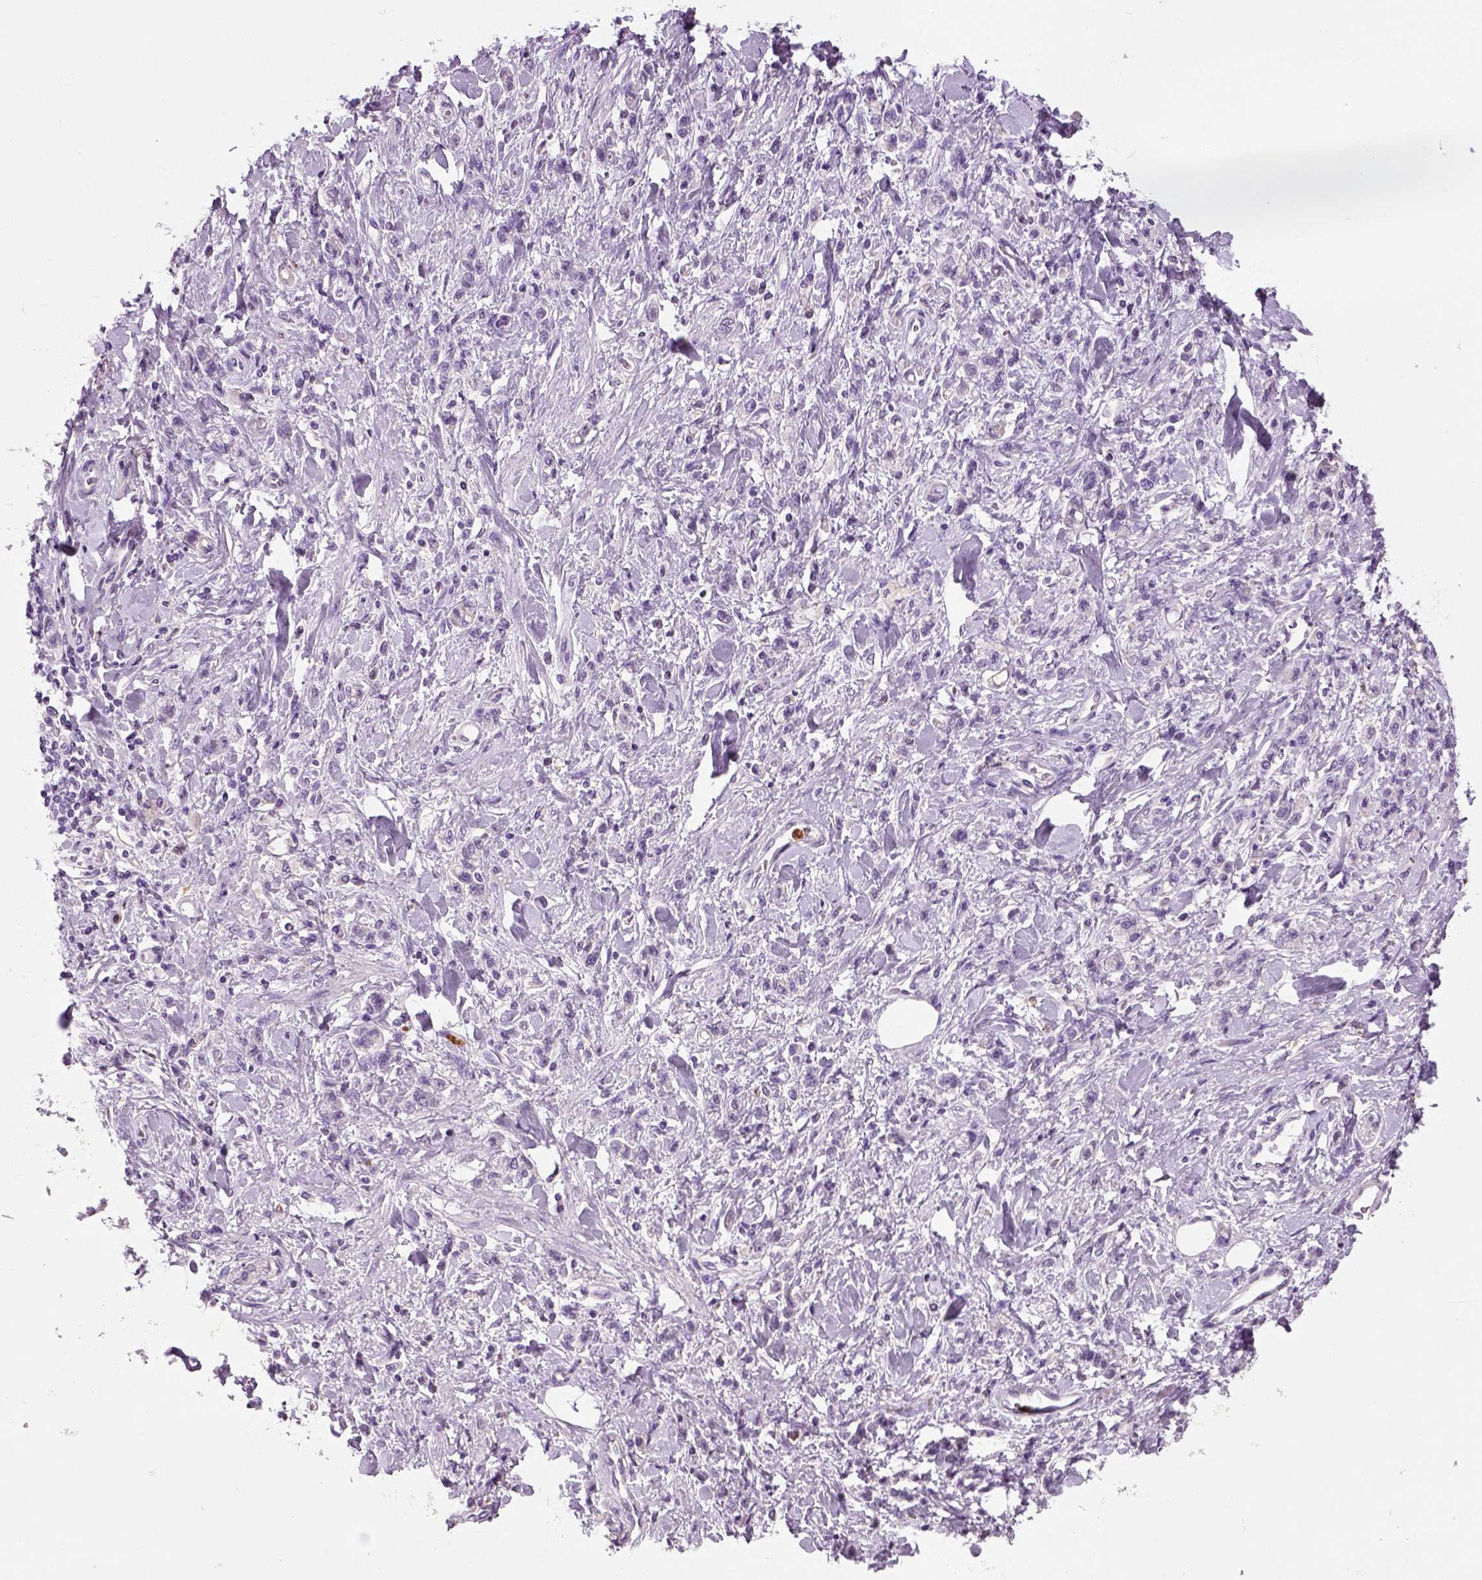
{"staining": {"intensity": "negative", "quantity": "none", "location": "none"}, "tissue": "stomach cancer", "cell_type": "Tumor cells", "image_type": "cancer", "snomed": [{"axis": "morphology", "description": "Adenocarcinoma, NOS"}, {"axis": "topography", "description": "Stomach"}], "caption": "Tumor cells are negative for brown protein staining in adenocarcinoma (stomach).", "gene": "NECAB2", "patient": {"sex": "male", "age": 77}}